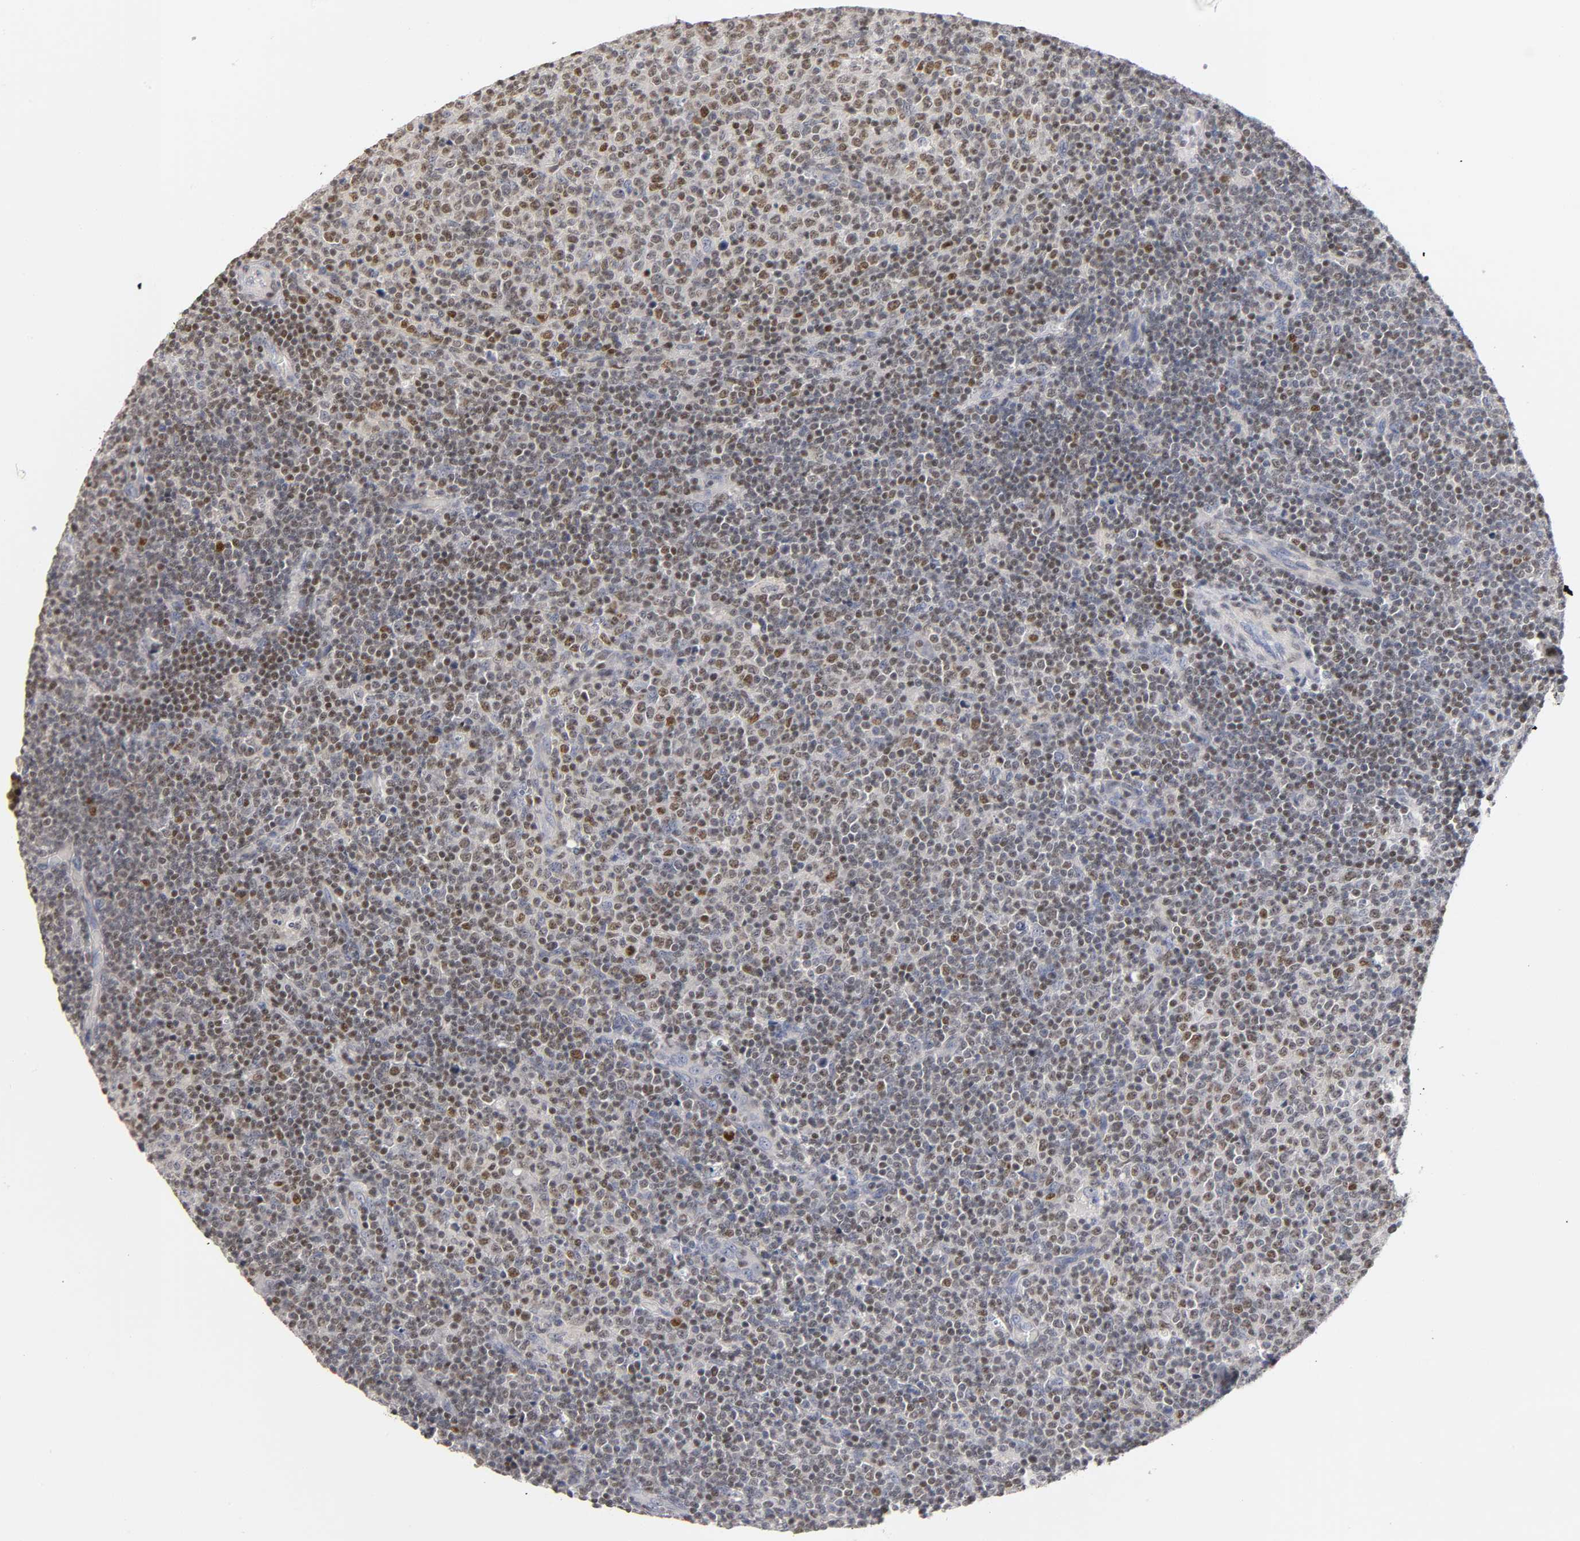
{"staining": {"intensity": "moderate", "quantity": "25%-75%", "location": "nuclear"}, "tissue": "lymphoma", "cell_type": "Tumor cells", "image_type": "cancer", "snomed": [{"axis": "morphology", "description": "Malignant lymphoma, non-Hodgkin's type, Low grade"}, {"axis": "topography", "description": "Lymph node"}], "caption": "Approximately 25%-75% of tumor cells in human lymphoma reveal moderate nuclear protein positivity as visualized by brown immunohistochemical staining.", "gene": "RUNX1", "patient": {"sex": "male", "age": 70}}